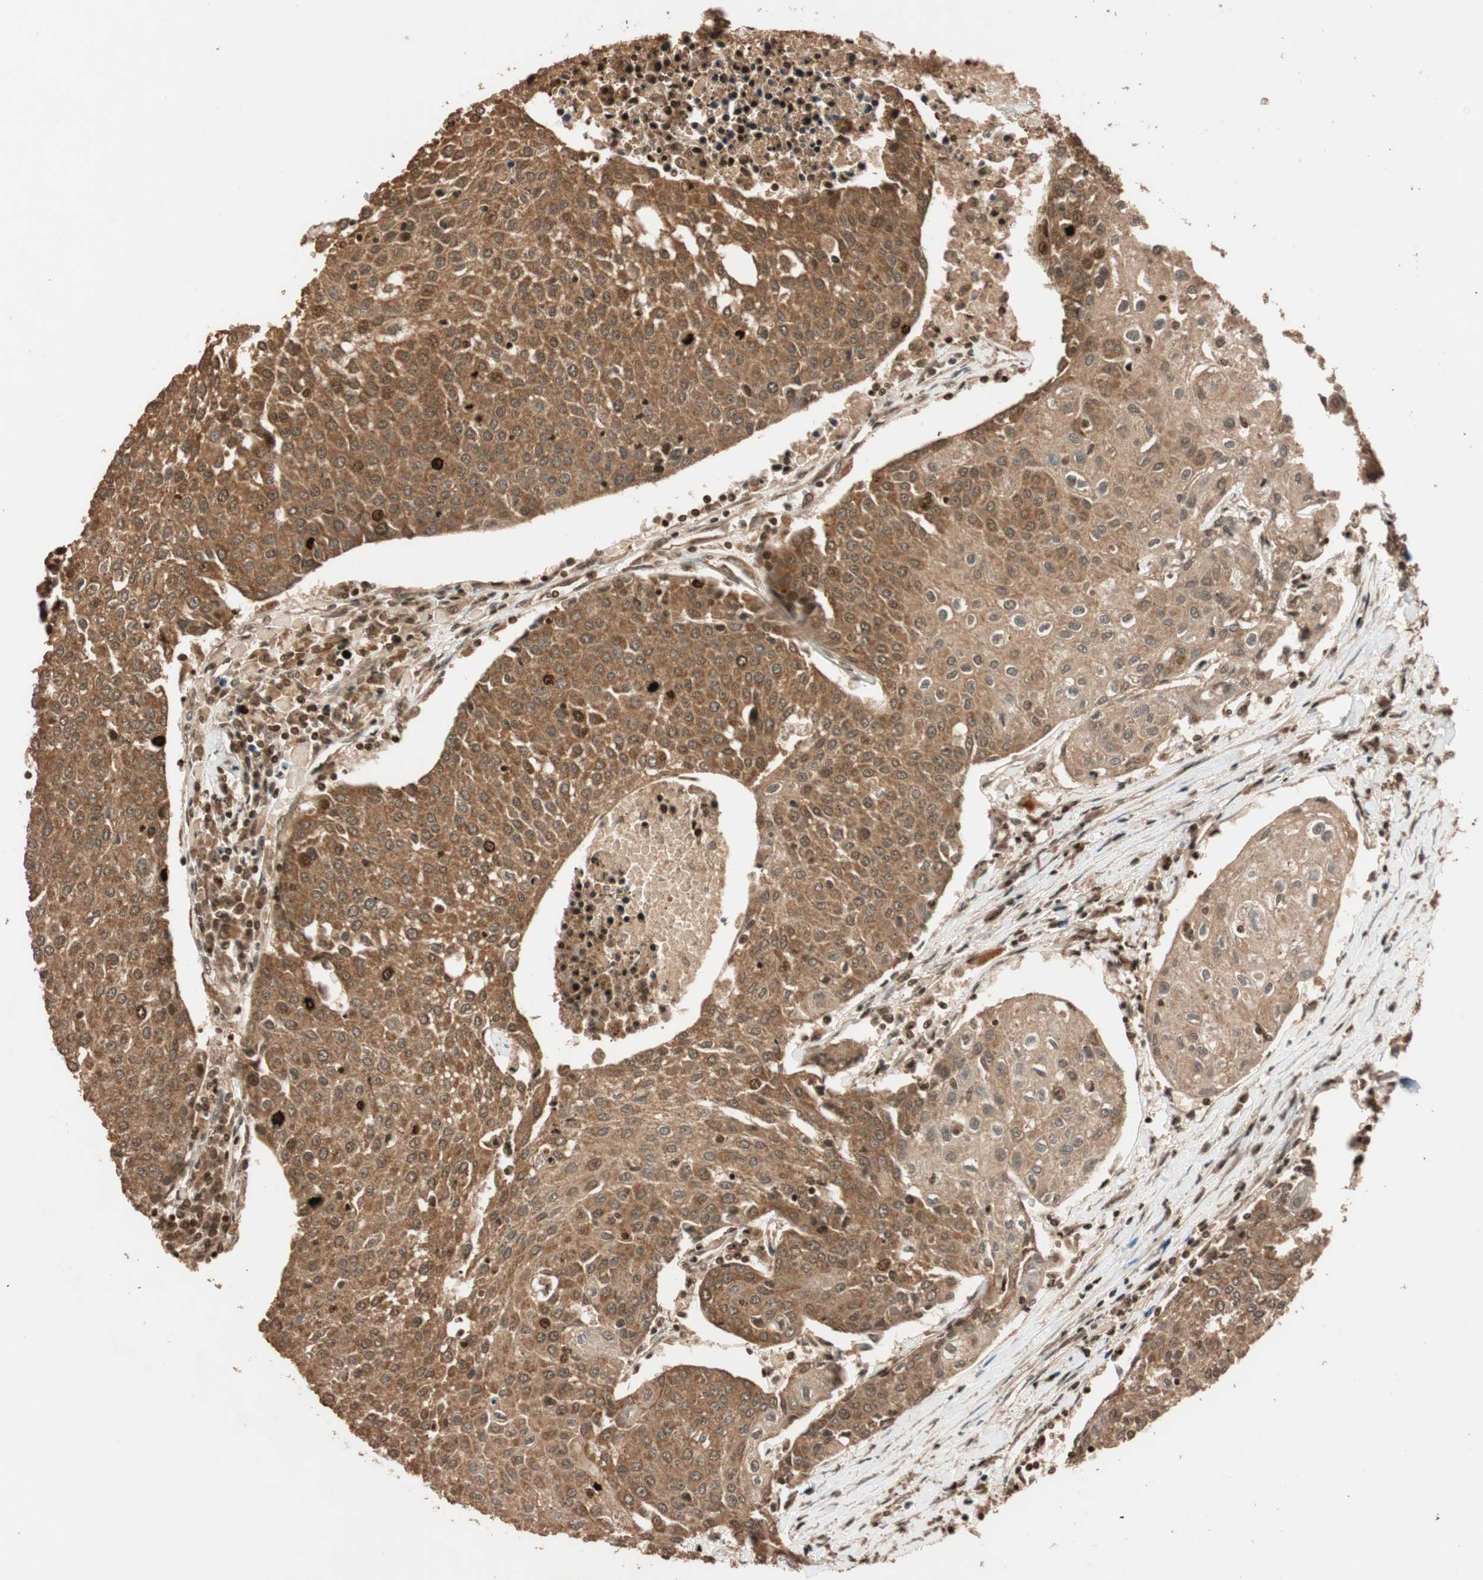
{"staining": {"intensity": "strong", "quantity": ">75%", "location": "cytoplasmic/membranous"}, "tissue": "urothelial cancer", "cell_type": "Tumor cells", "image_type": "cancer", "snomed": [{"axis": "morphology", "description": "Urothelial carcinoma, High grade"}, {"axis": "topography", "description": "Urinary bladder"}], "caption": "DAB immunohistochemical staining of human urothelial cancer demonstrates strong cytoplasmic/membranous protein expression in about >75% of tumor cells.", "gene": "ALKBH5", "patient": {"sex": "female", "age": 85}}